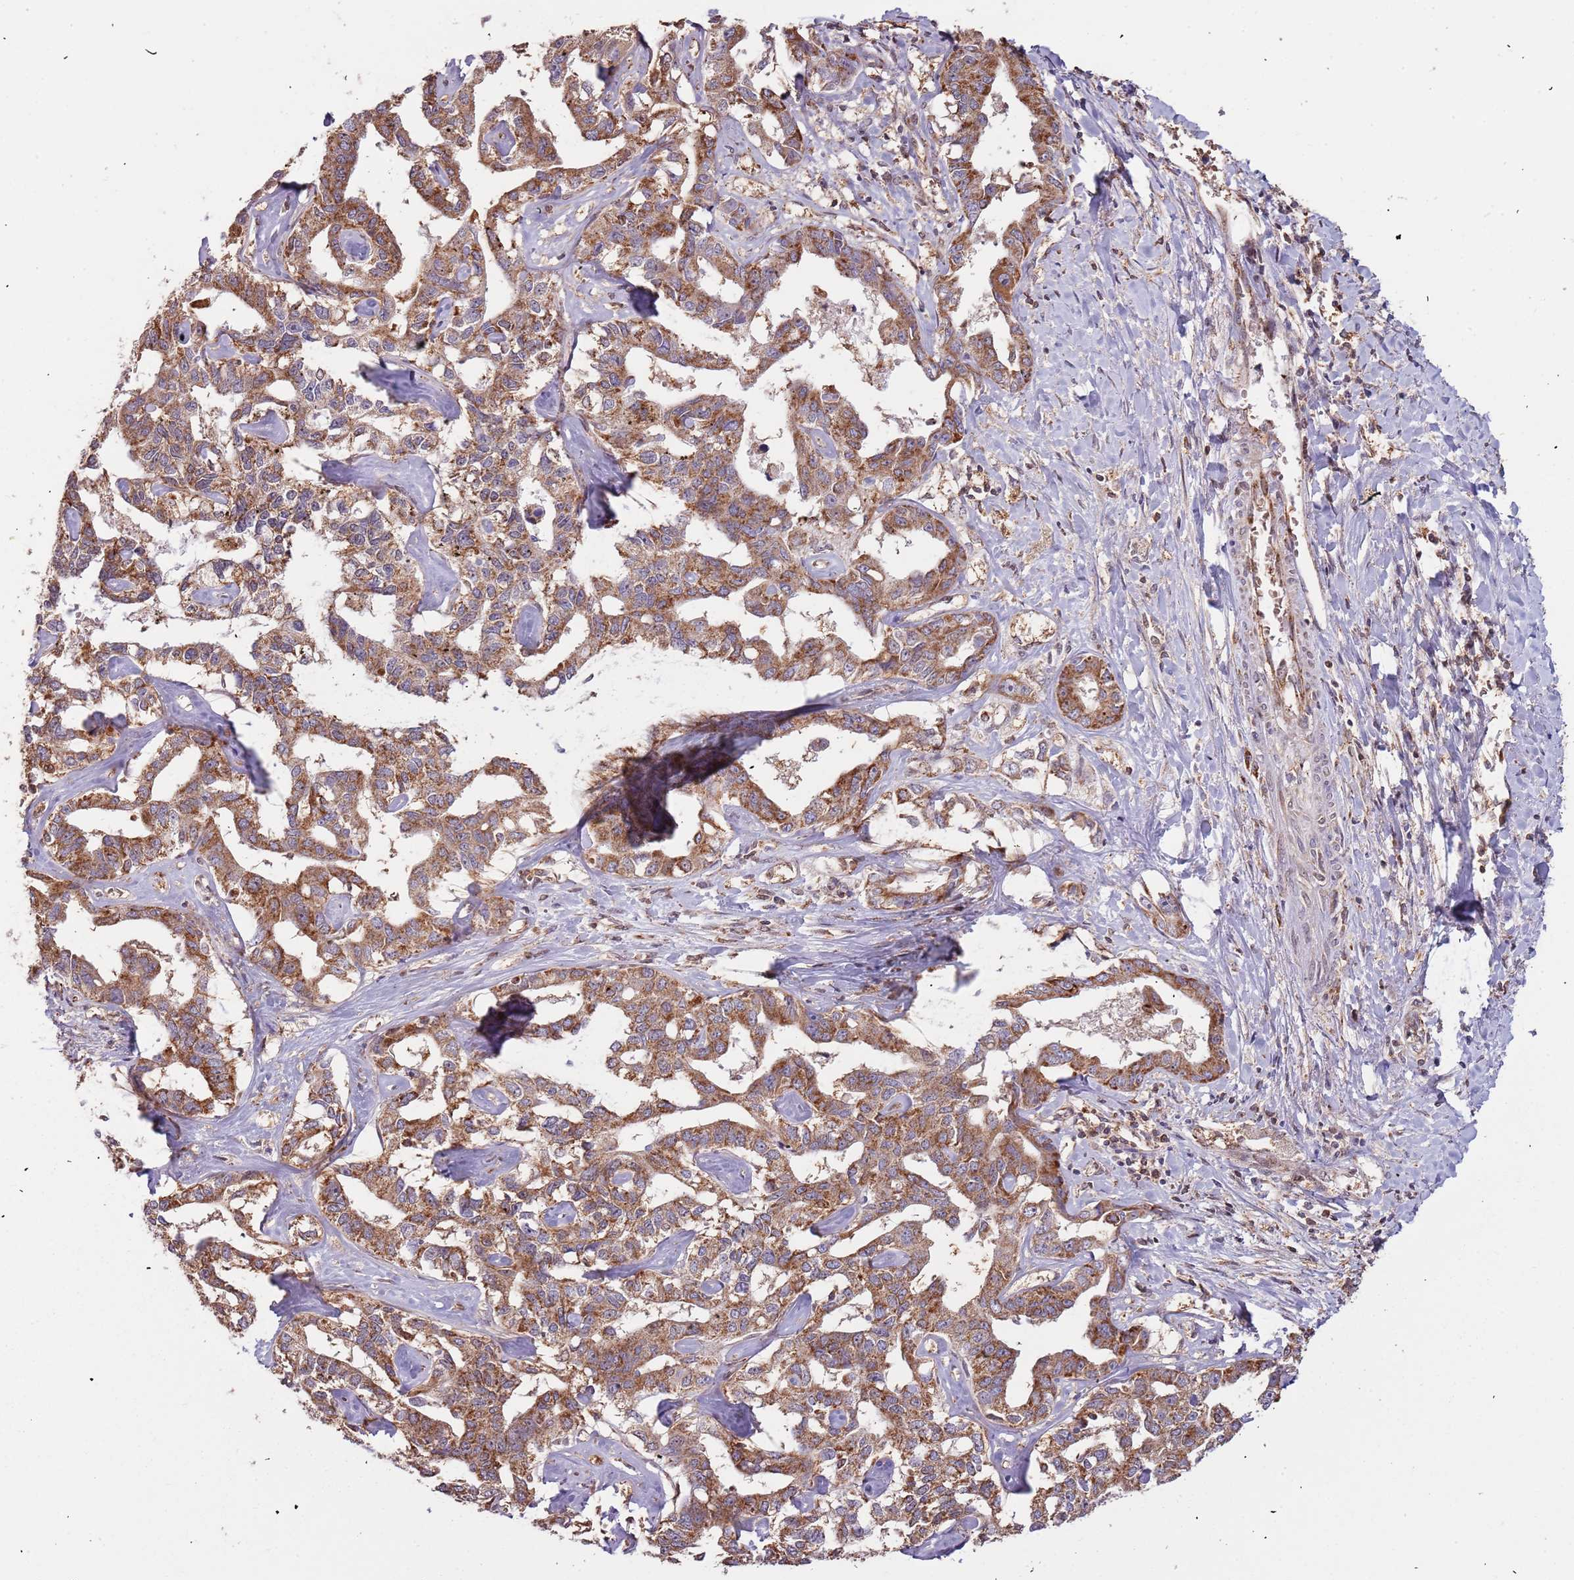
{"staining": {"intensity": "moderate", "quantity": ">75%", "location": "cytoplasmic/membranous"}, "tissue": "liver cancer", "cell_type": "Tumor cells", "image_type": "cancer", "snomed": [{"axis": "morphology", "description": "Cholangiocarcinoma"}, {"axis": "topography", "description": "Liver"}], "caption": "There is medium levels of moderate cytoplasmic/membranous staining in tumor cells of liver cancer (cholangiocarcinoma), as demonstrated by immunohistochemical staining (brown color).", "gene": "IL17RD", "patient": {"sex": "male", "age": 59}}